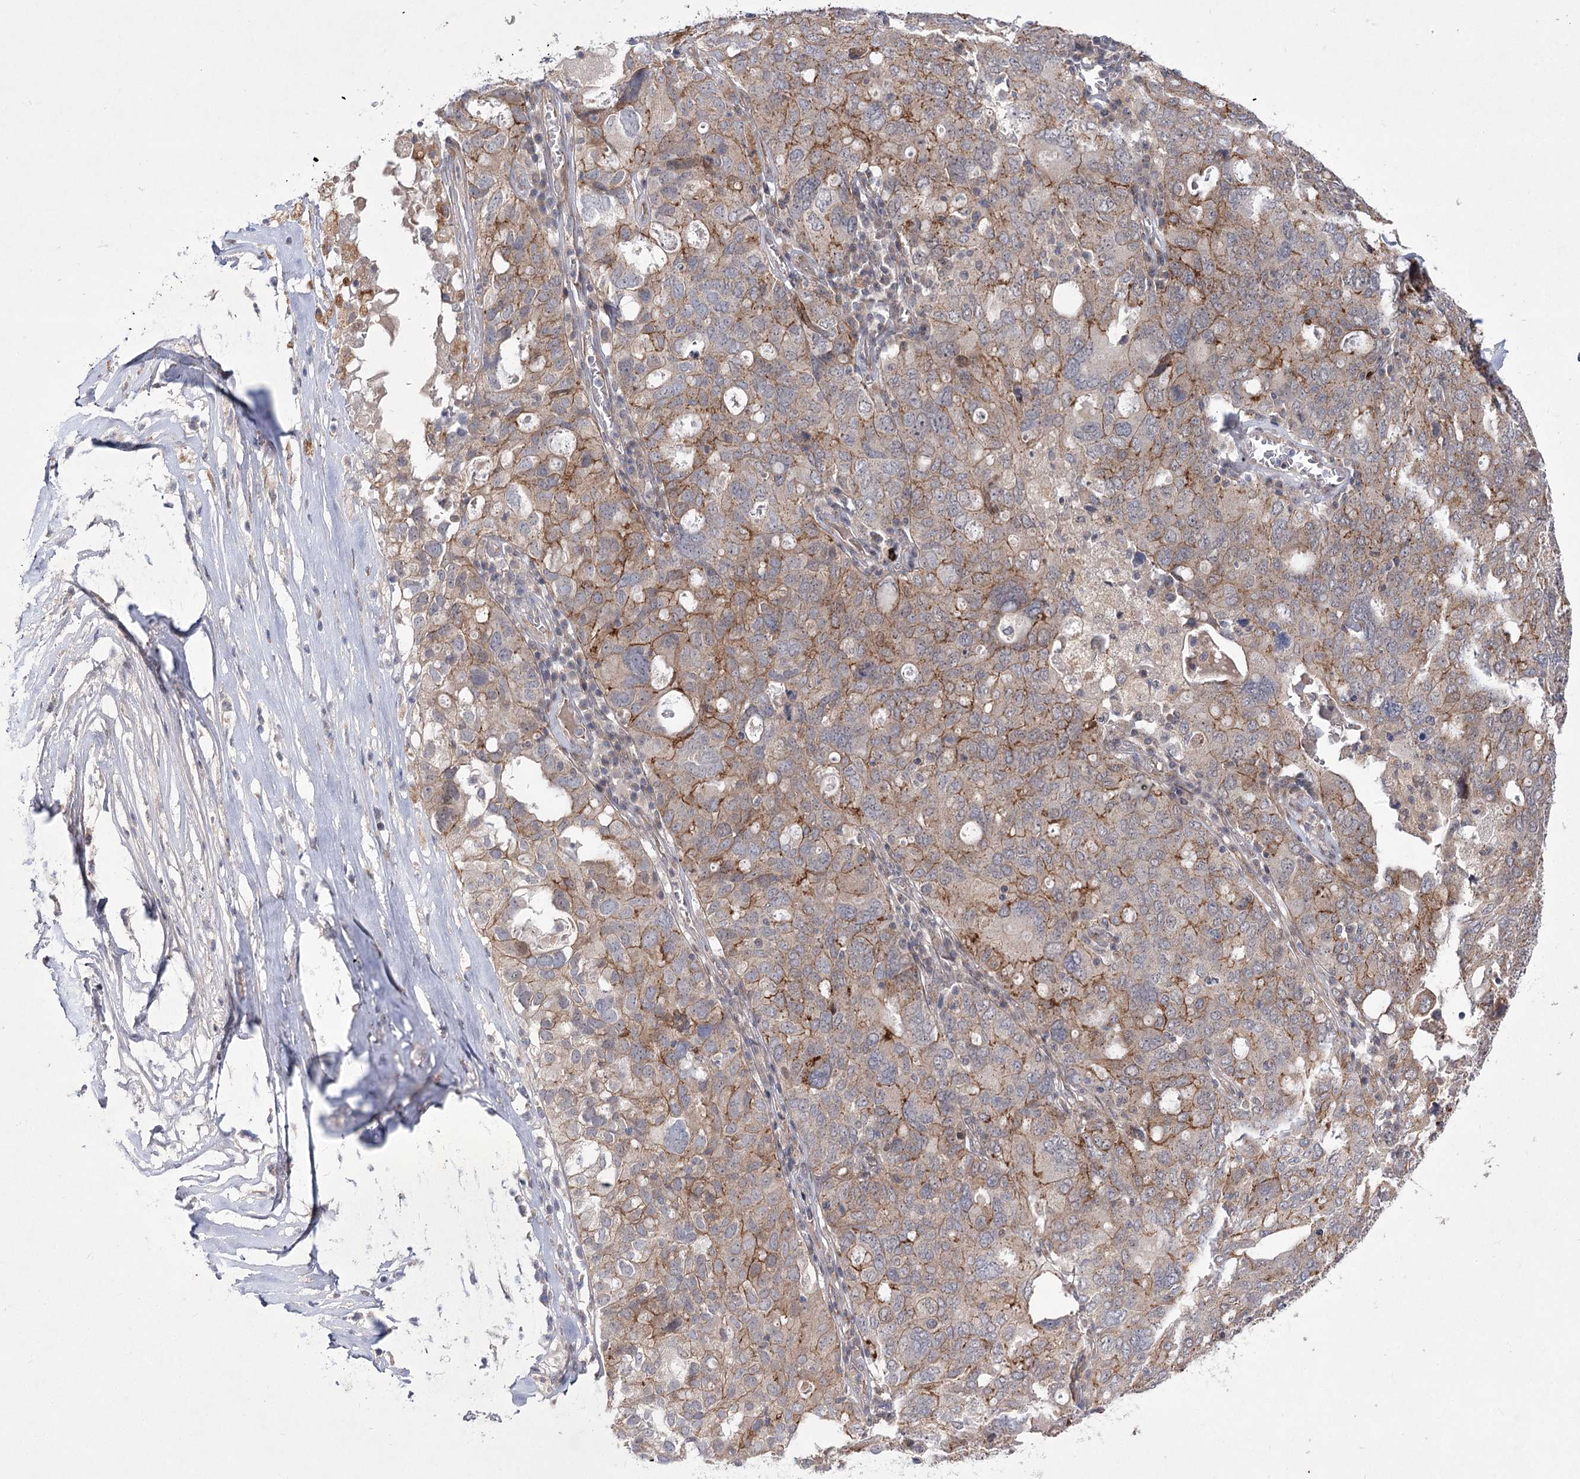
{"staining": {"intensity": "moderate", "quantity": "<25%", "location": "cytoplasmic/membranous"}, "tissue": "ovarian cancer", "cell_type": "Tumor cells", "image_type": "cancer", "snomed": [{"axis": "morphology", "description": "Carcinoma, endometroid"}, {"axis": "topography", "description": "Ovary"}], "caption": "Ovarian endometroid carcinoma was stained to show a protein in brown. There is low levels of moderate cytoplasmic/membranous expression in about <25% of tumor cells. (IHC, brightfield microscopy, high magnification).", "gene": "ARHGAP32", "patient": {"sex": "female", "age": 62}}